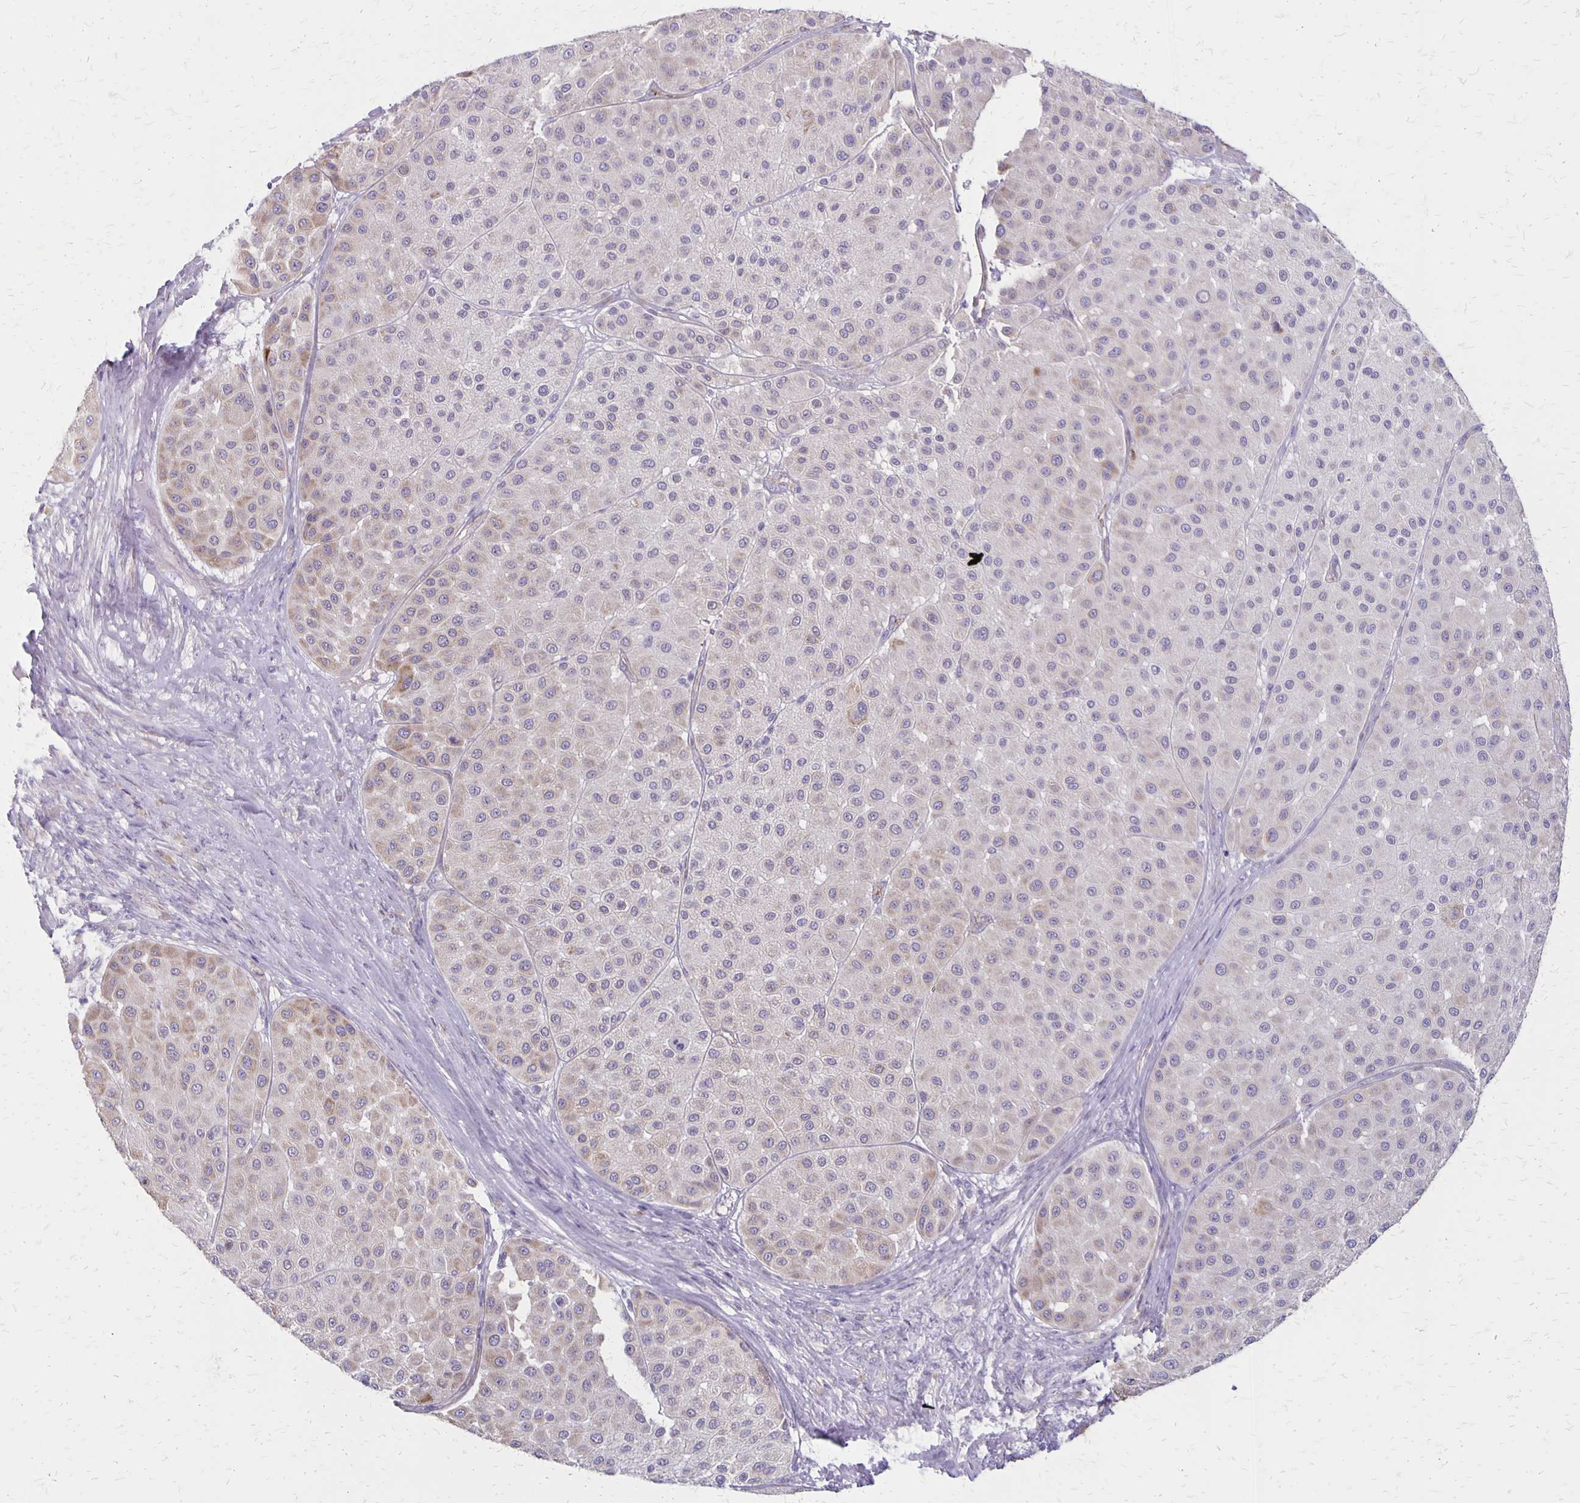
{"staining": {"intensity": "negative", "quantity": "none", "location": "none"}, "tissue": "melanoma", "cell_type": "Tumor cells", "image_type": "cancer", "snomed": [{"axis": "morphology", "description": "Malignant melanoma, Metastatic site"}, {"axis": "topography", "description": "Smooth muscle"}], "caption": "This is an immunohistochemistry image of human melanoma. There is no expression in tumor cells.", "gene": "HOMER1", "patient": {"sex": "male", "age": 41}}